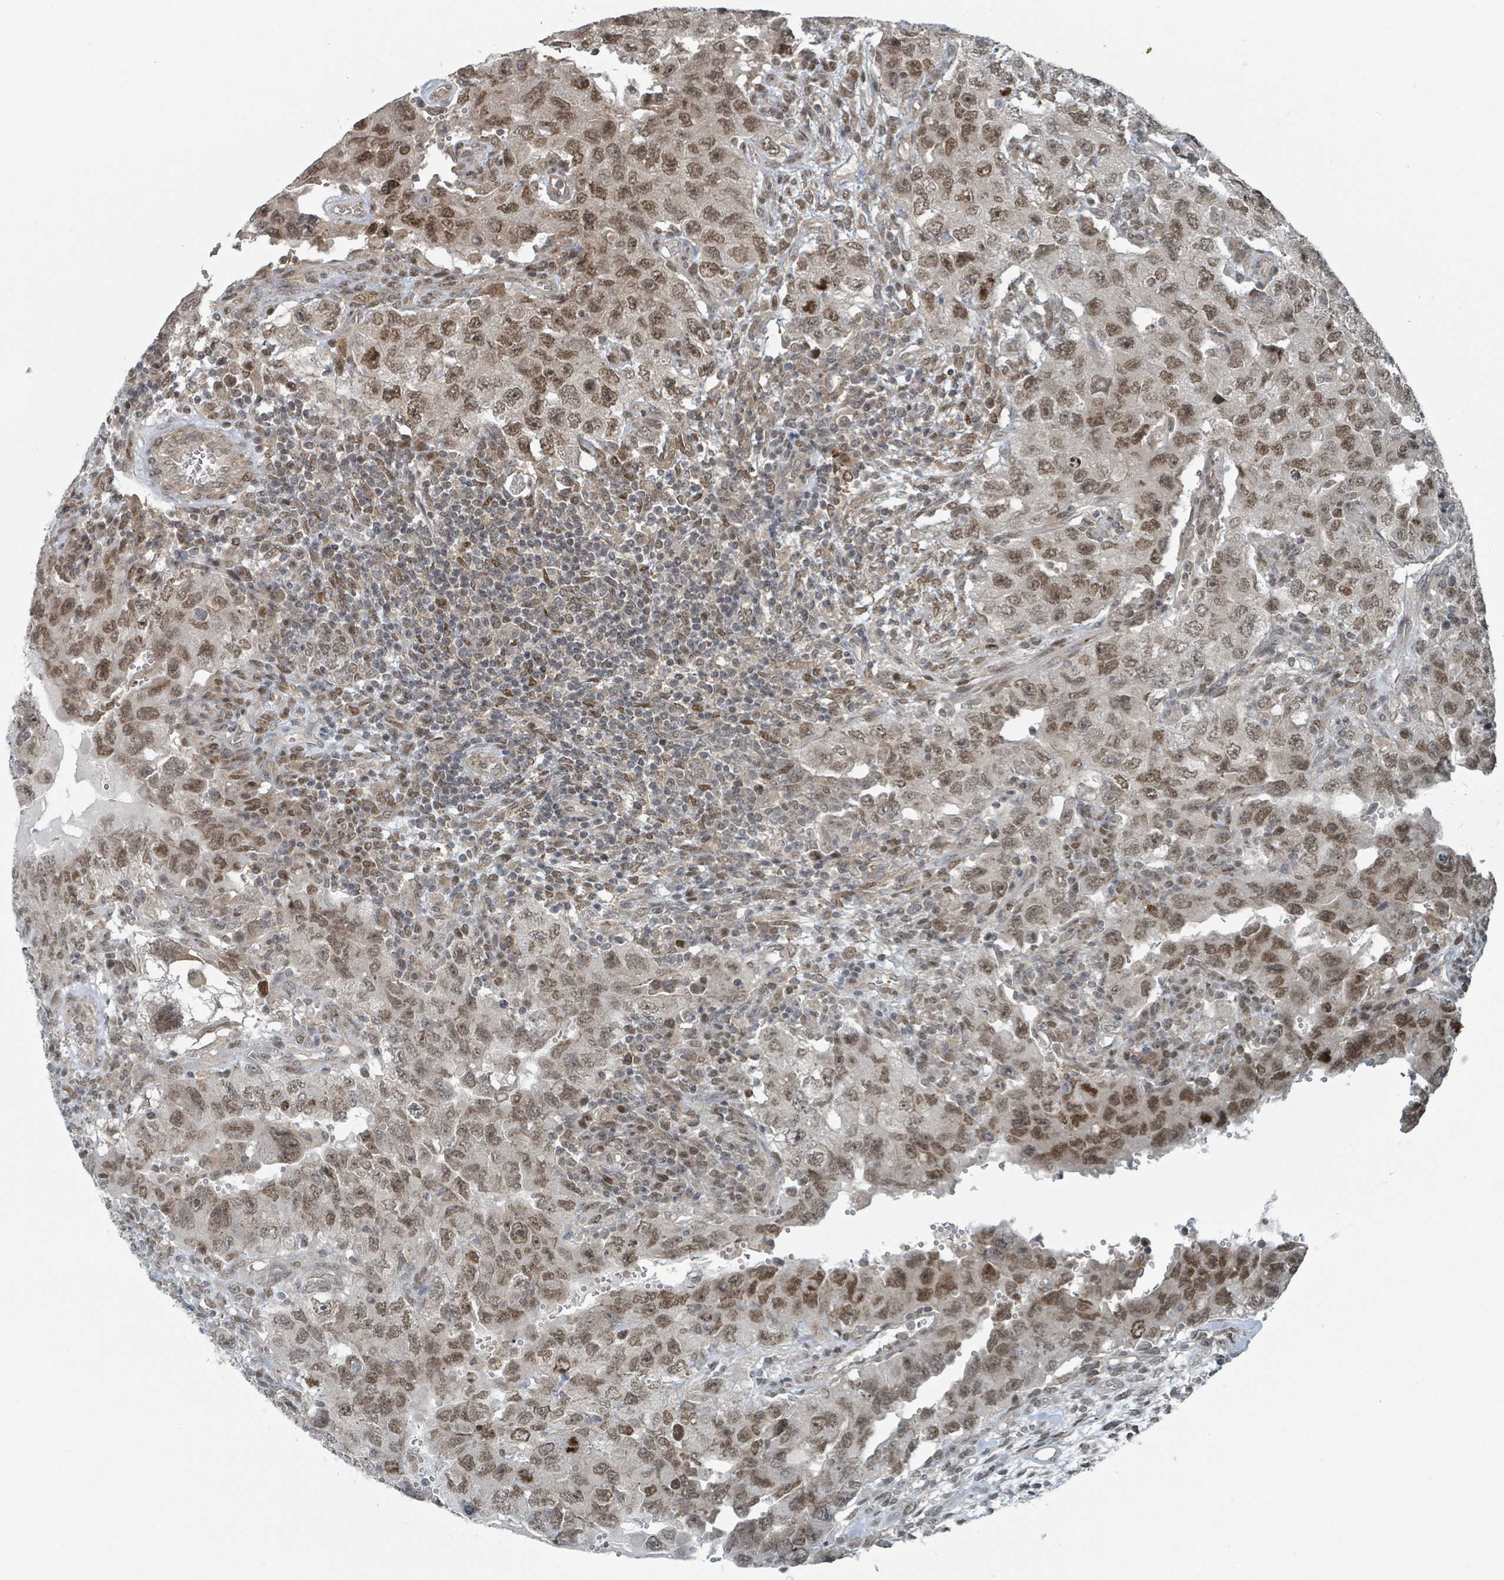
{"staining": {"intensity": "moderate", "quantity": ">75%", "location": "nuclear"}, "tissue": "testis cancer", "cell_type": "Tumor cells", "image_type": "cancer", "snomed": [{"axis": "morphology", "description": "Carcinoma, Embryonal, NOS"}, {"axis": "topography", "description": "Testis"}], "caption": "Protein analysis of testis cancer (embryonal carcinoma) tissue exhibits moderate nuclear staining in approximately >75% of tumor cells.", "gene": "PHIP", "patient": {"sex": "male", "age": 26}}